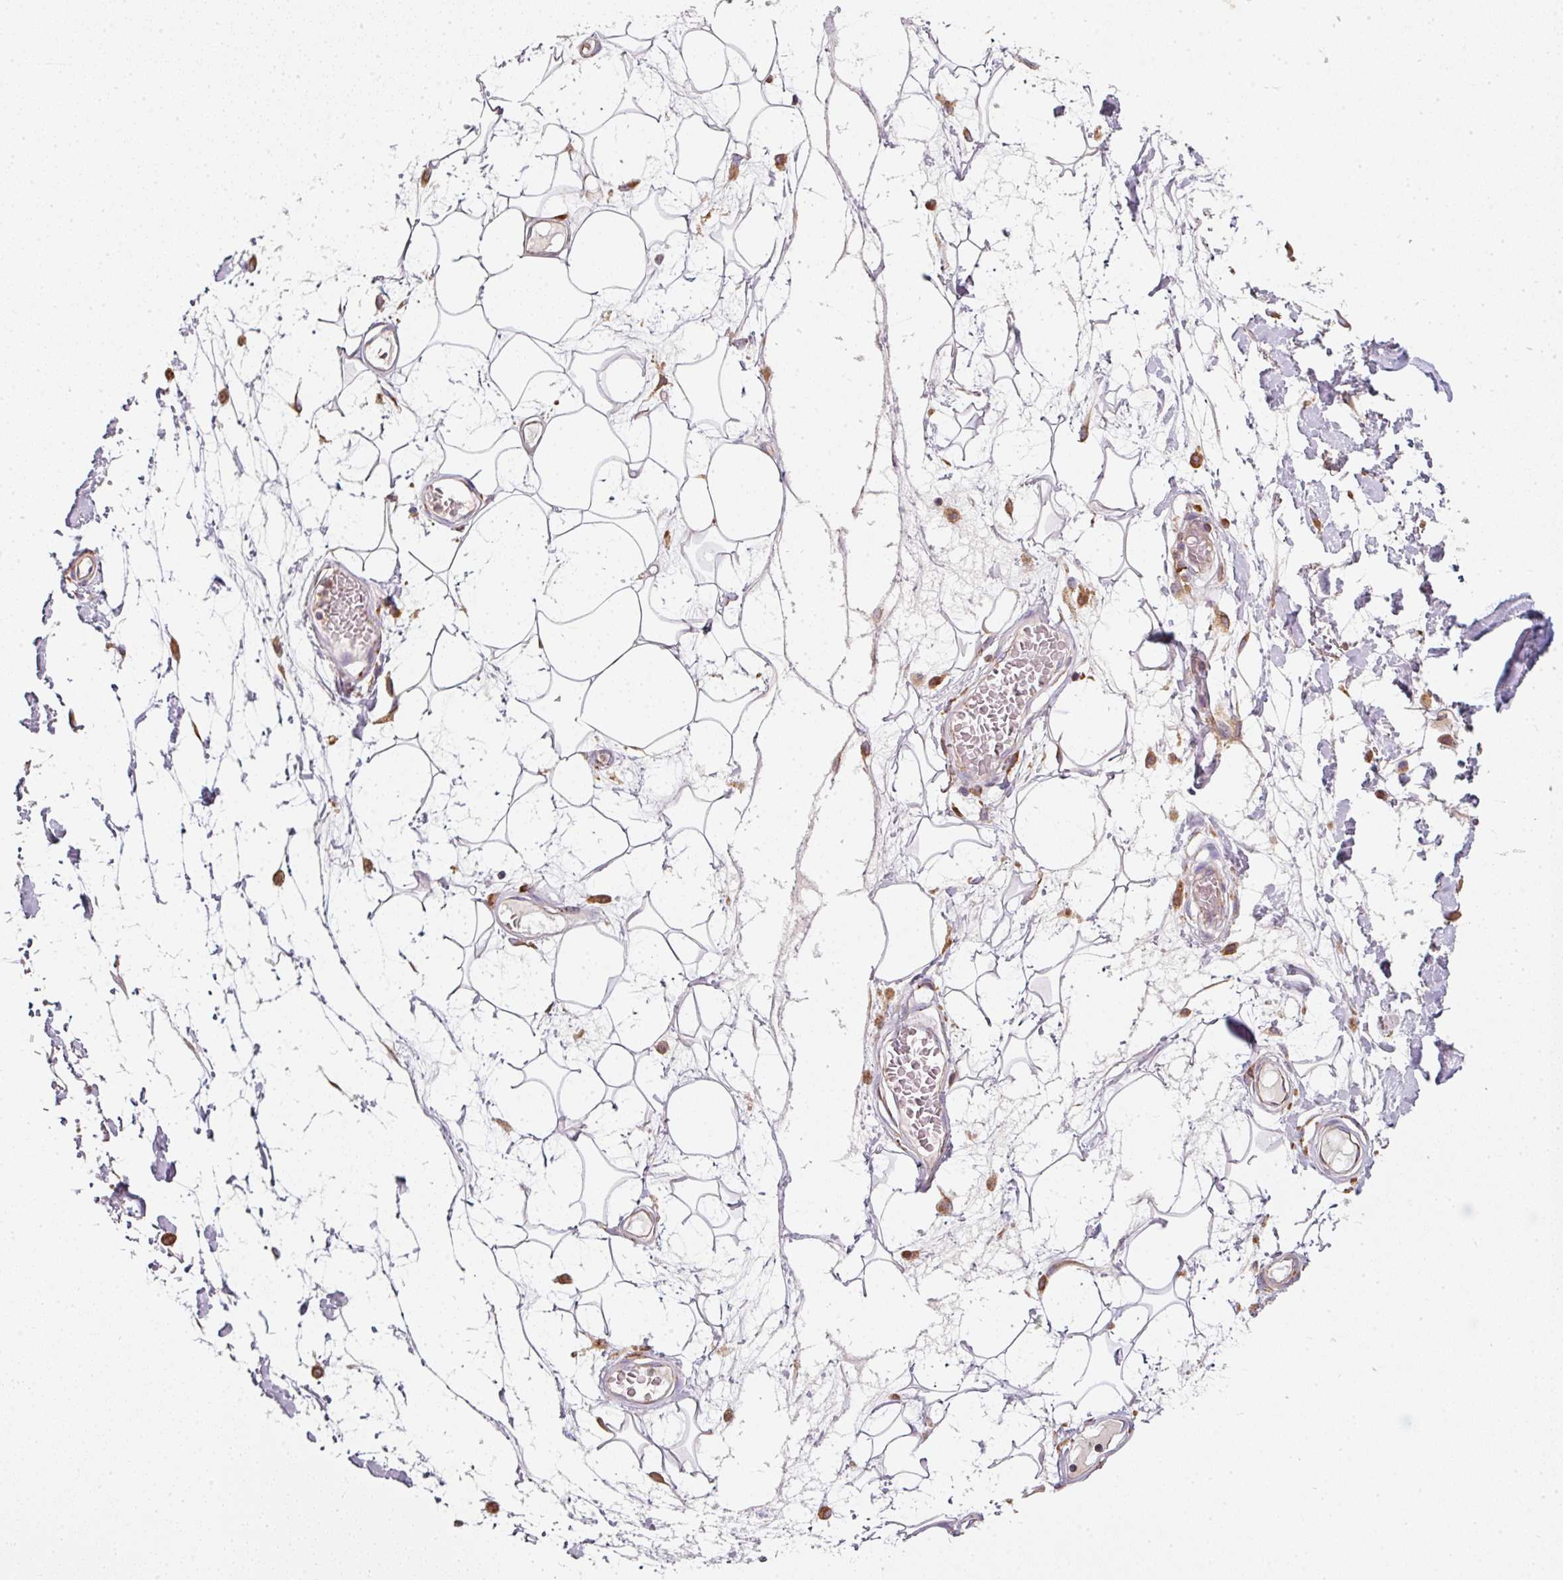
{"staining": {"intensity": "negative", "quantity": "none", "location": "none"}, "tissue": "adipose tissue", "cell_type": "Adipocytes", "image_type": "normal", "snomed": [{"axis": "morphology", "description": "Normal tissue, NOS"}, {"axis": "topography", "description": "Vulva"}, {"axis": "topography", "description": "Peripheral nerve tissue"}], "caption": "Immunohistochemical staining of normal adipose tissue shows no significant staining in adipocytes.", "gene": "MORN4", "patient": {"sex": "female", "age": 68}}